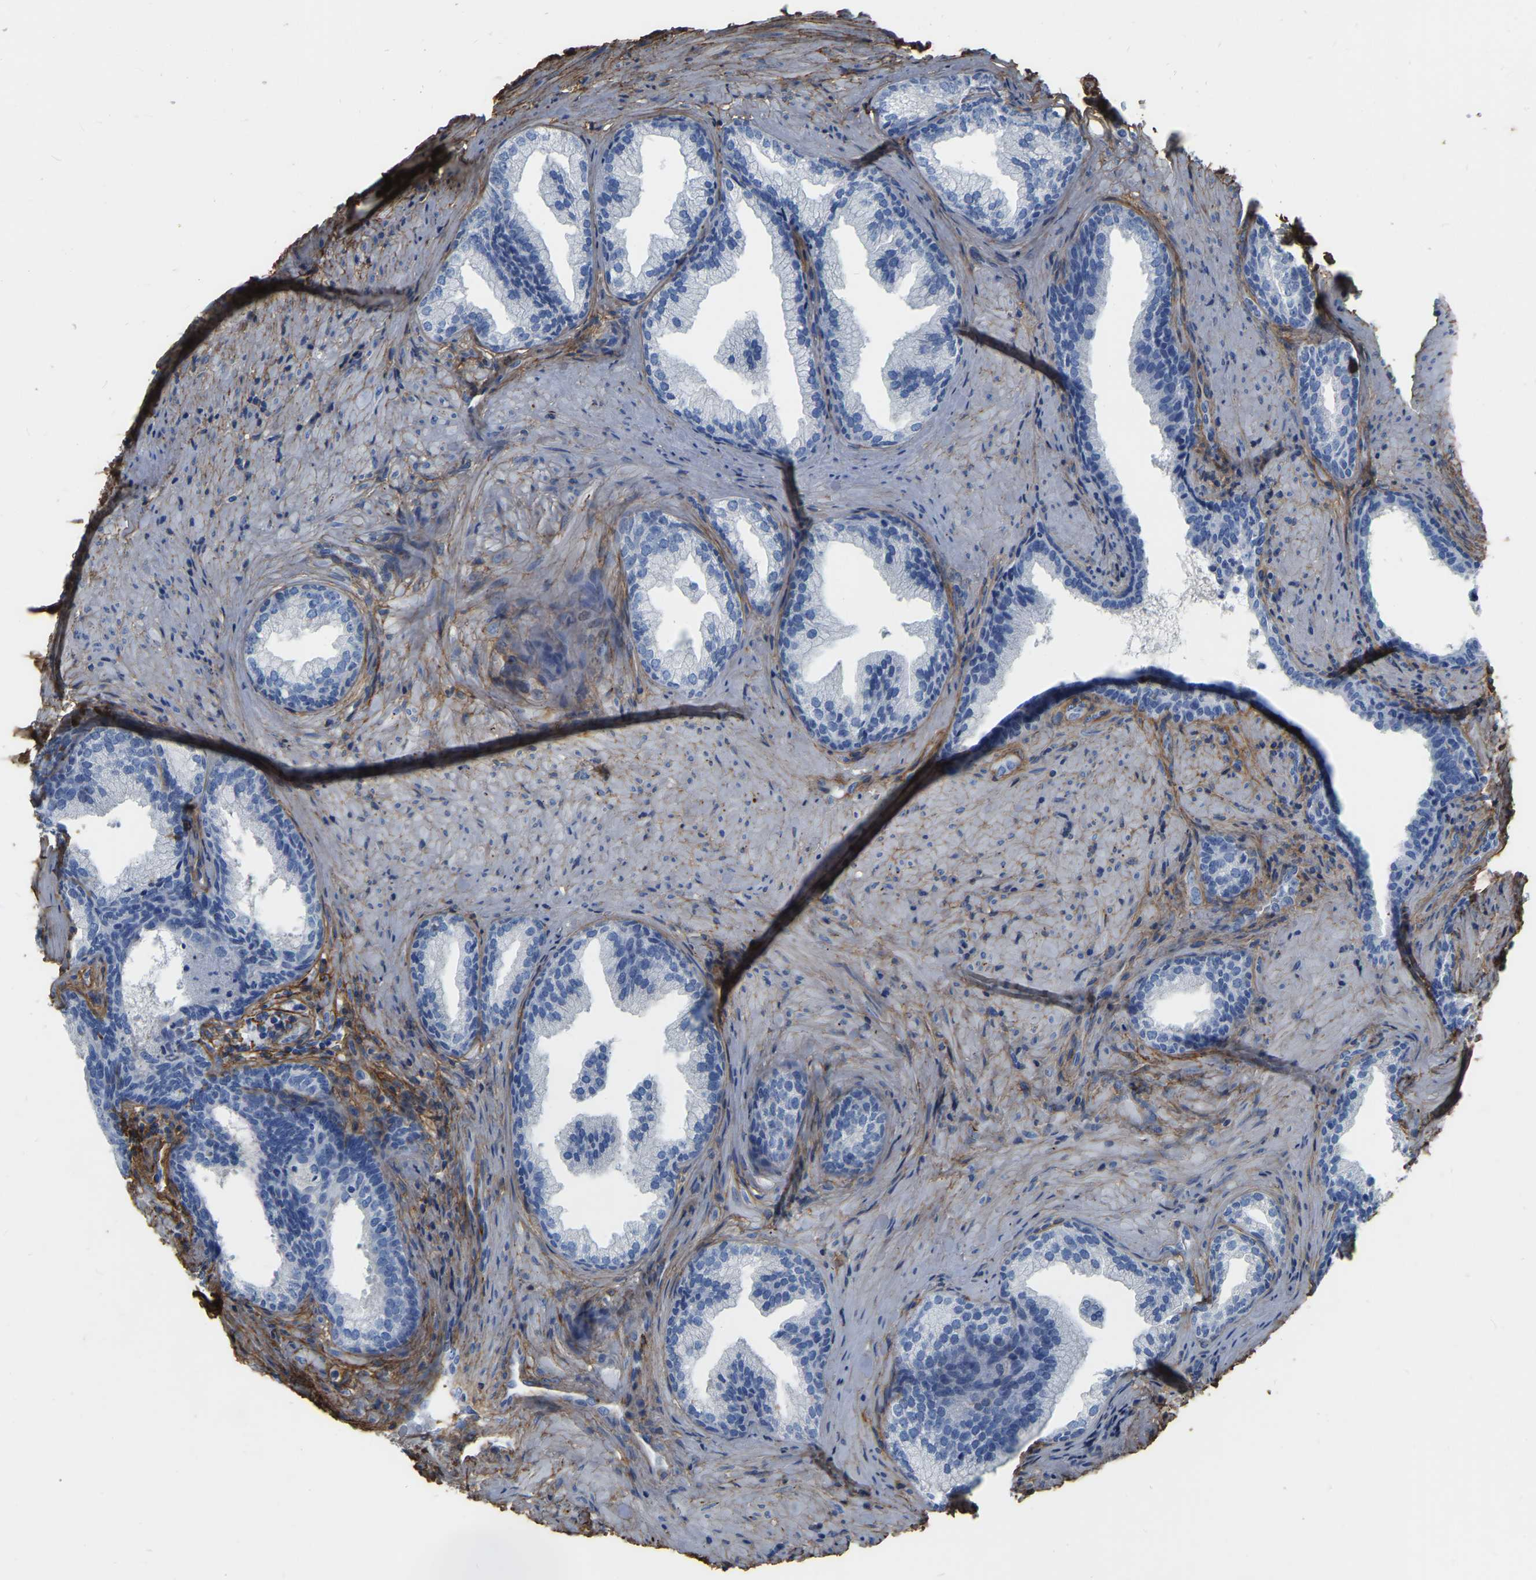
{"staining": {"intensity": "negative", "quantity": "none", "location": "none"}, "tissue": "prostate", "cell_type": "Glandular cells", "image_type": "normal", "snomed": [{"axis": "morphology", "description": "Normal tissue, NOS"}, {"axis": "topography", "description": "Prostate"}], "caption": "Image shows no protein positivity in glandular cells of benign prostate. The staining is performed using DAB (3,3'-diaminobenzidine) brown chromogen with nuclei counter-stained in using hematoxylin.", "gene": "COL6A1", "patient": {"sex": "male", "age": 76}}